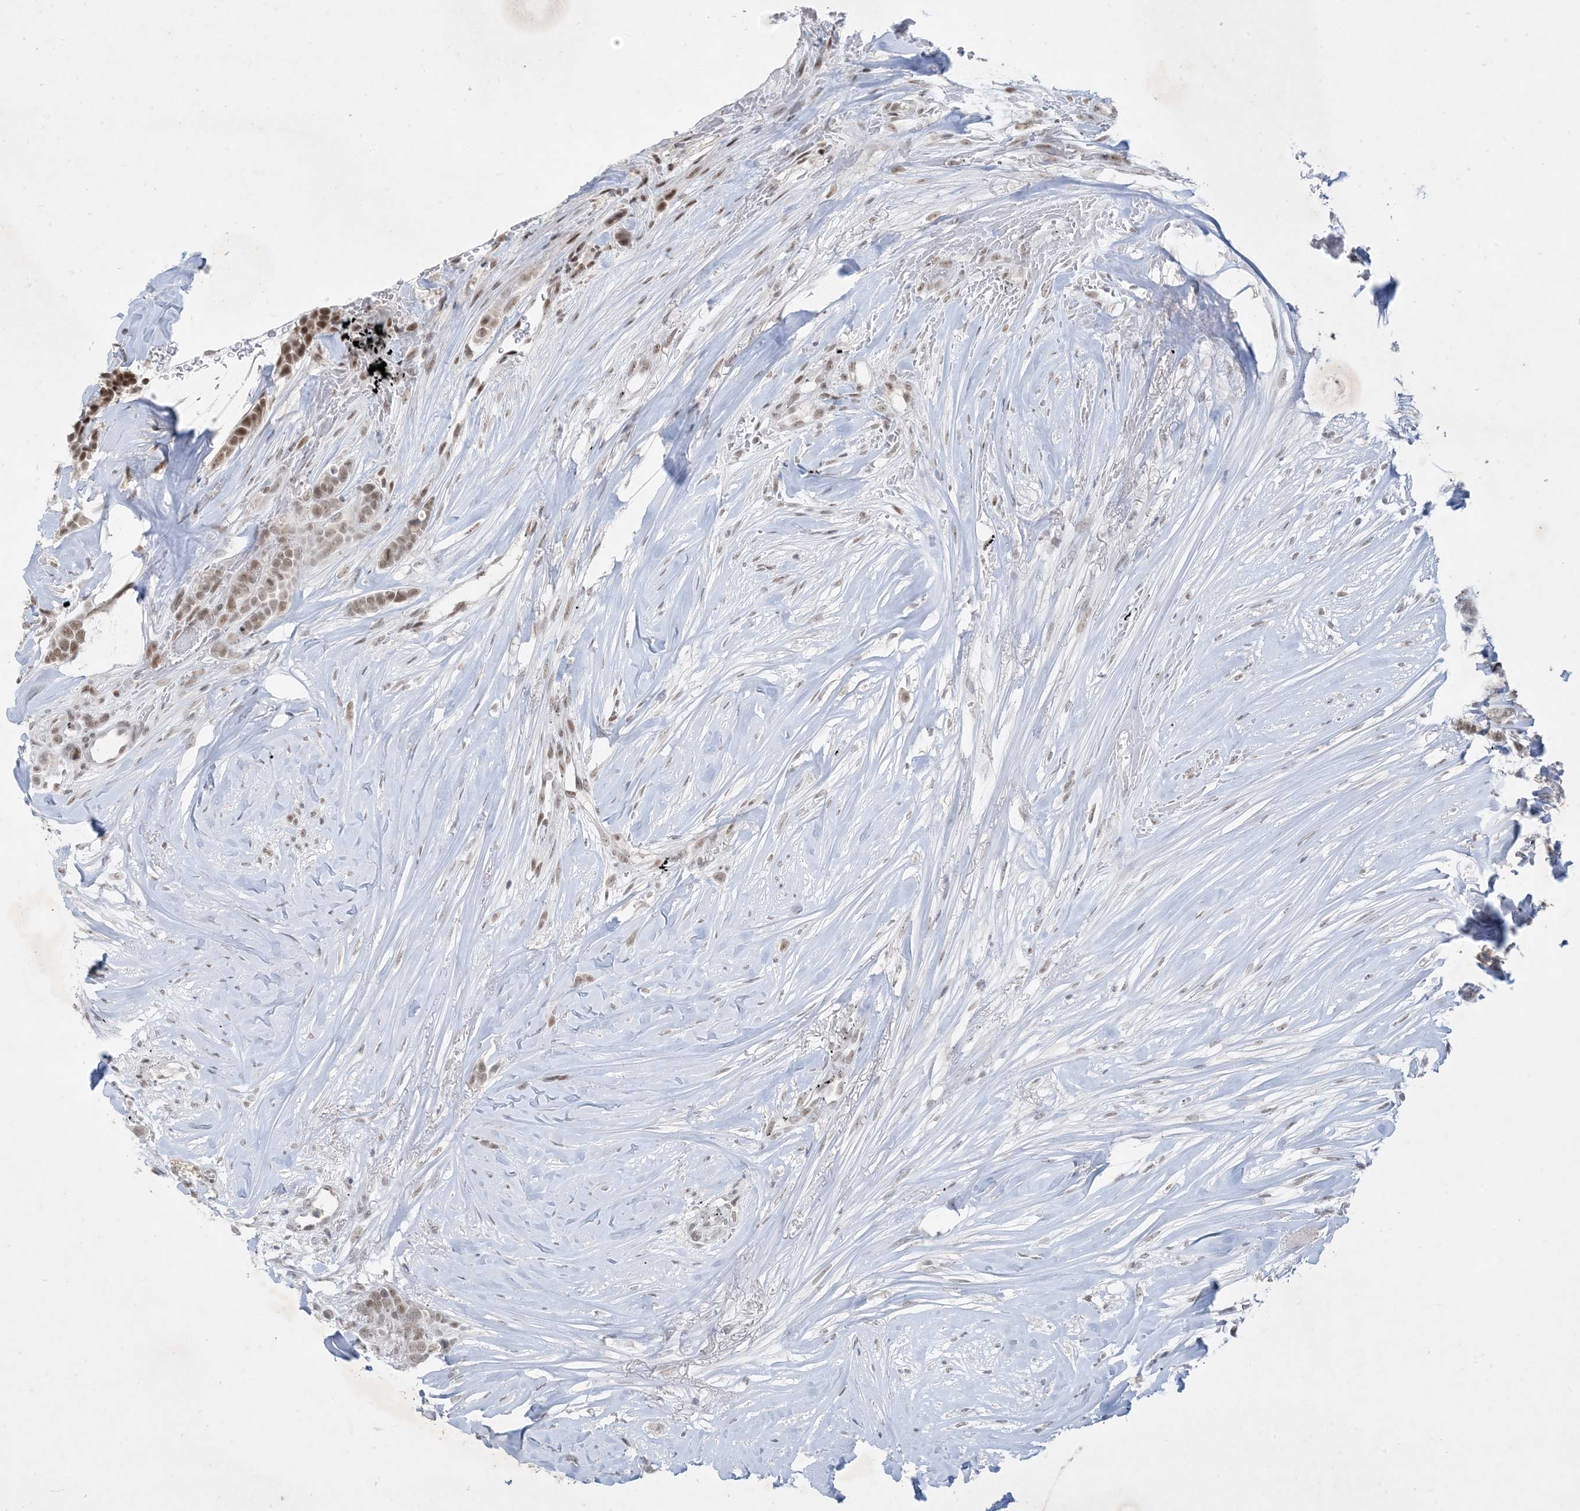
{"staining": {"intensity": "weak", "quantity": ">75%", "location": "nuclear"}, "tissue": "breast cancer", "cell_type": "Tumor cells", "image_type": "cancer", "snomed": [{"axis": "morphology", "description": "Lobular carcinoma"}, {"axis": "topography", "description": "Breast"}], "caption": "Breast cancer stained for a protein reveals weak nuclear positivity in tumor cells. Nuclei are stained in blue.", "gene": "ZNF674", "patient": {"sex": "female", "age": 51}}